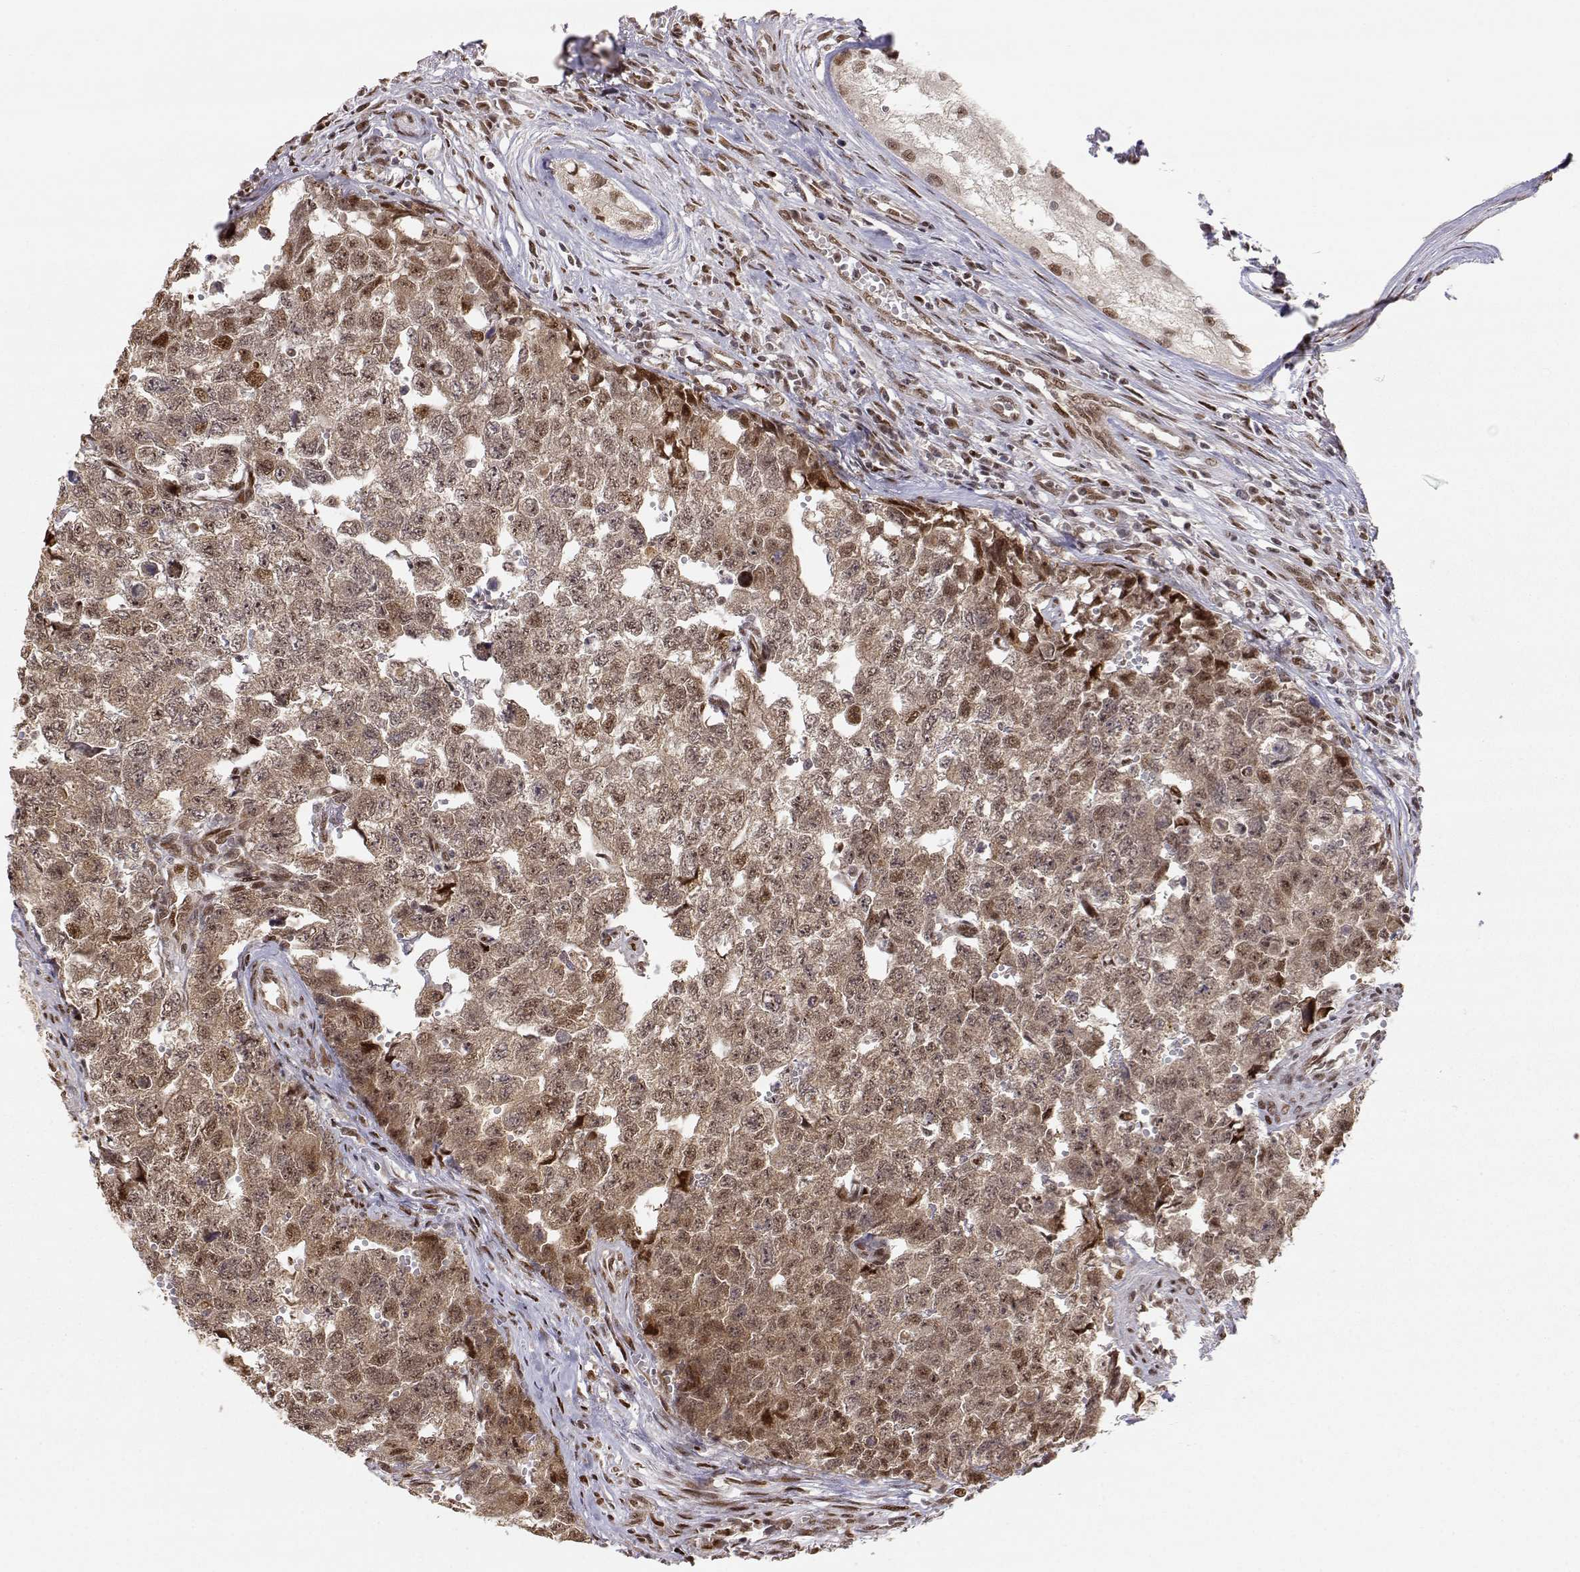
{"staining": {"intensity": "moderate", "quantity": ">75%", "location": "cytoplasmic/membranous,nuclear"}, "tissue": "testis cancer", "cell_type": "Tumor cells", "image_type": "cancer", "snomed": [{"axis": "morphology", "description": "Seminoma, NOS"}, {"axis": "morphology", "description": "Carcinoma, Embryonal, NOS"}, {"axis": "topography", "description": "Testis"}], "caption": "Protein expression analysis of testis cancer (embryonal carcinoma) demonstrates moderate cytoplasmic/membranous and nuclear expression in approximately >75% of tumor cells.", "gene": "BRCA1", "patient": {"sex": "male", "age": 22}}